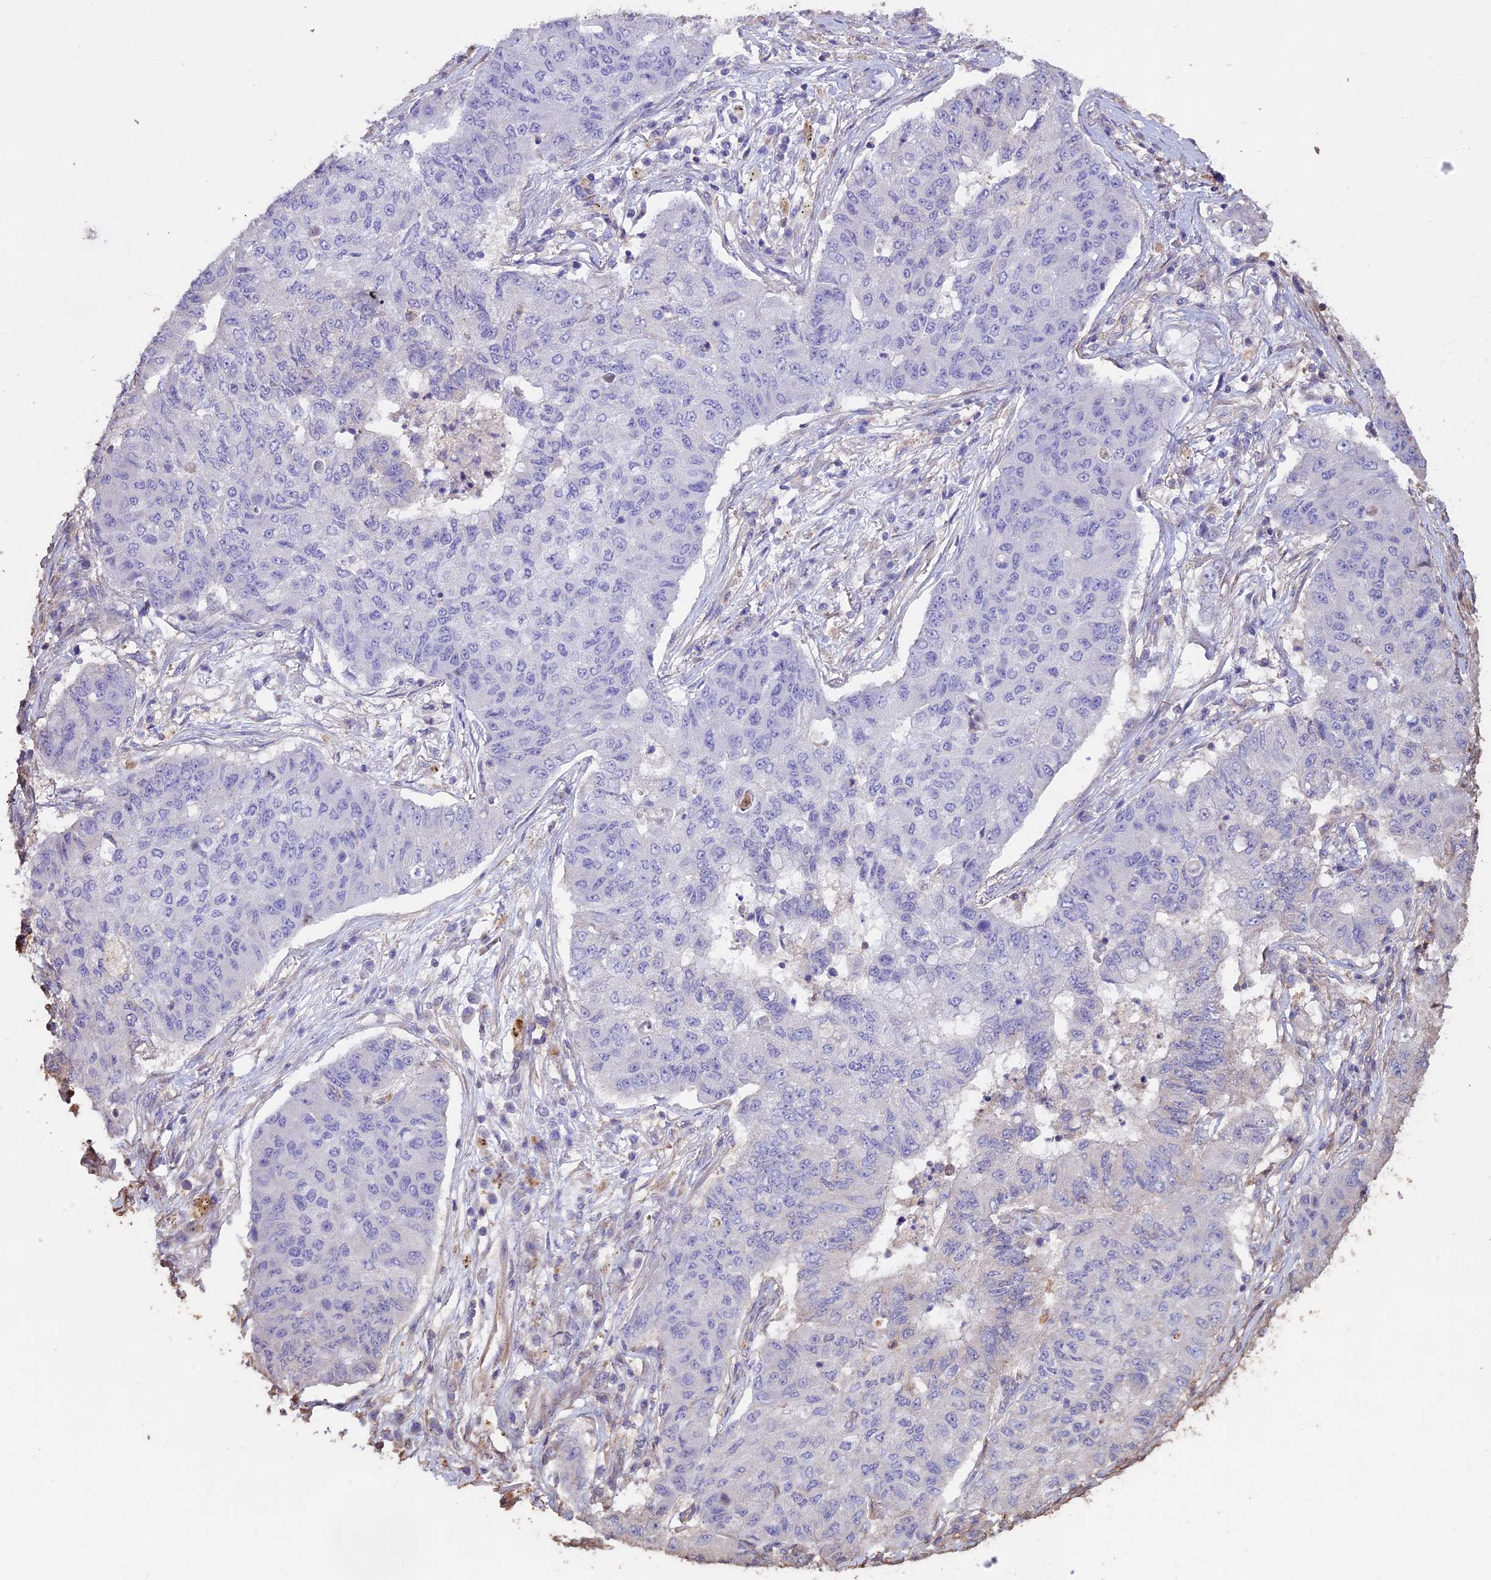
{"staining": {"intensity": "negative", "quantity": "none", "location": "none"}, "tissue": "lung cancer", "cell_type": "Tumor cells", "image_type": "cancer", "snomed": [{"axis": "morphology", "description": "Squamous cell carcinoma, NOS"}, {"axis": "topography", "description": "Lung"}], "caption": "Tumor cells show no significant expression in squamous cell carcinoma (lung). Nuclei are stained in blue.", "gene": "CCDC148", "patient": {"sex": "male", "age": 74}}